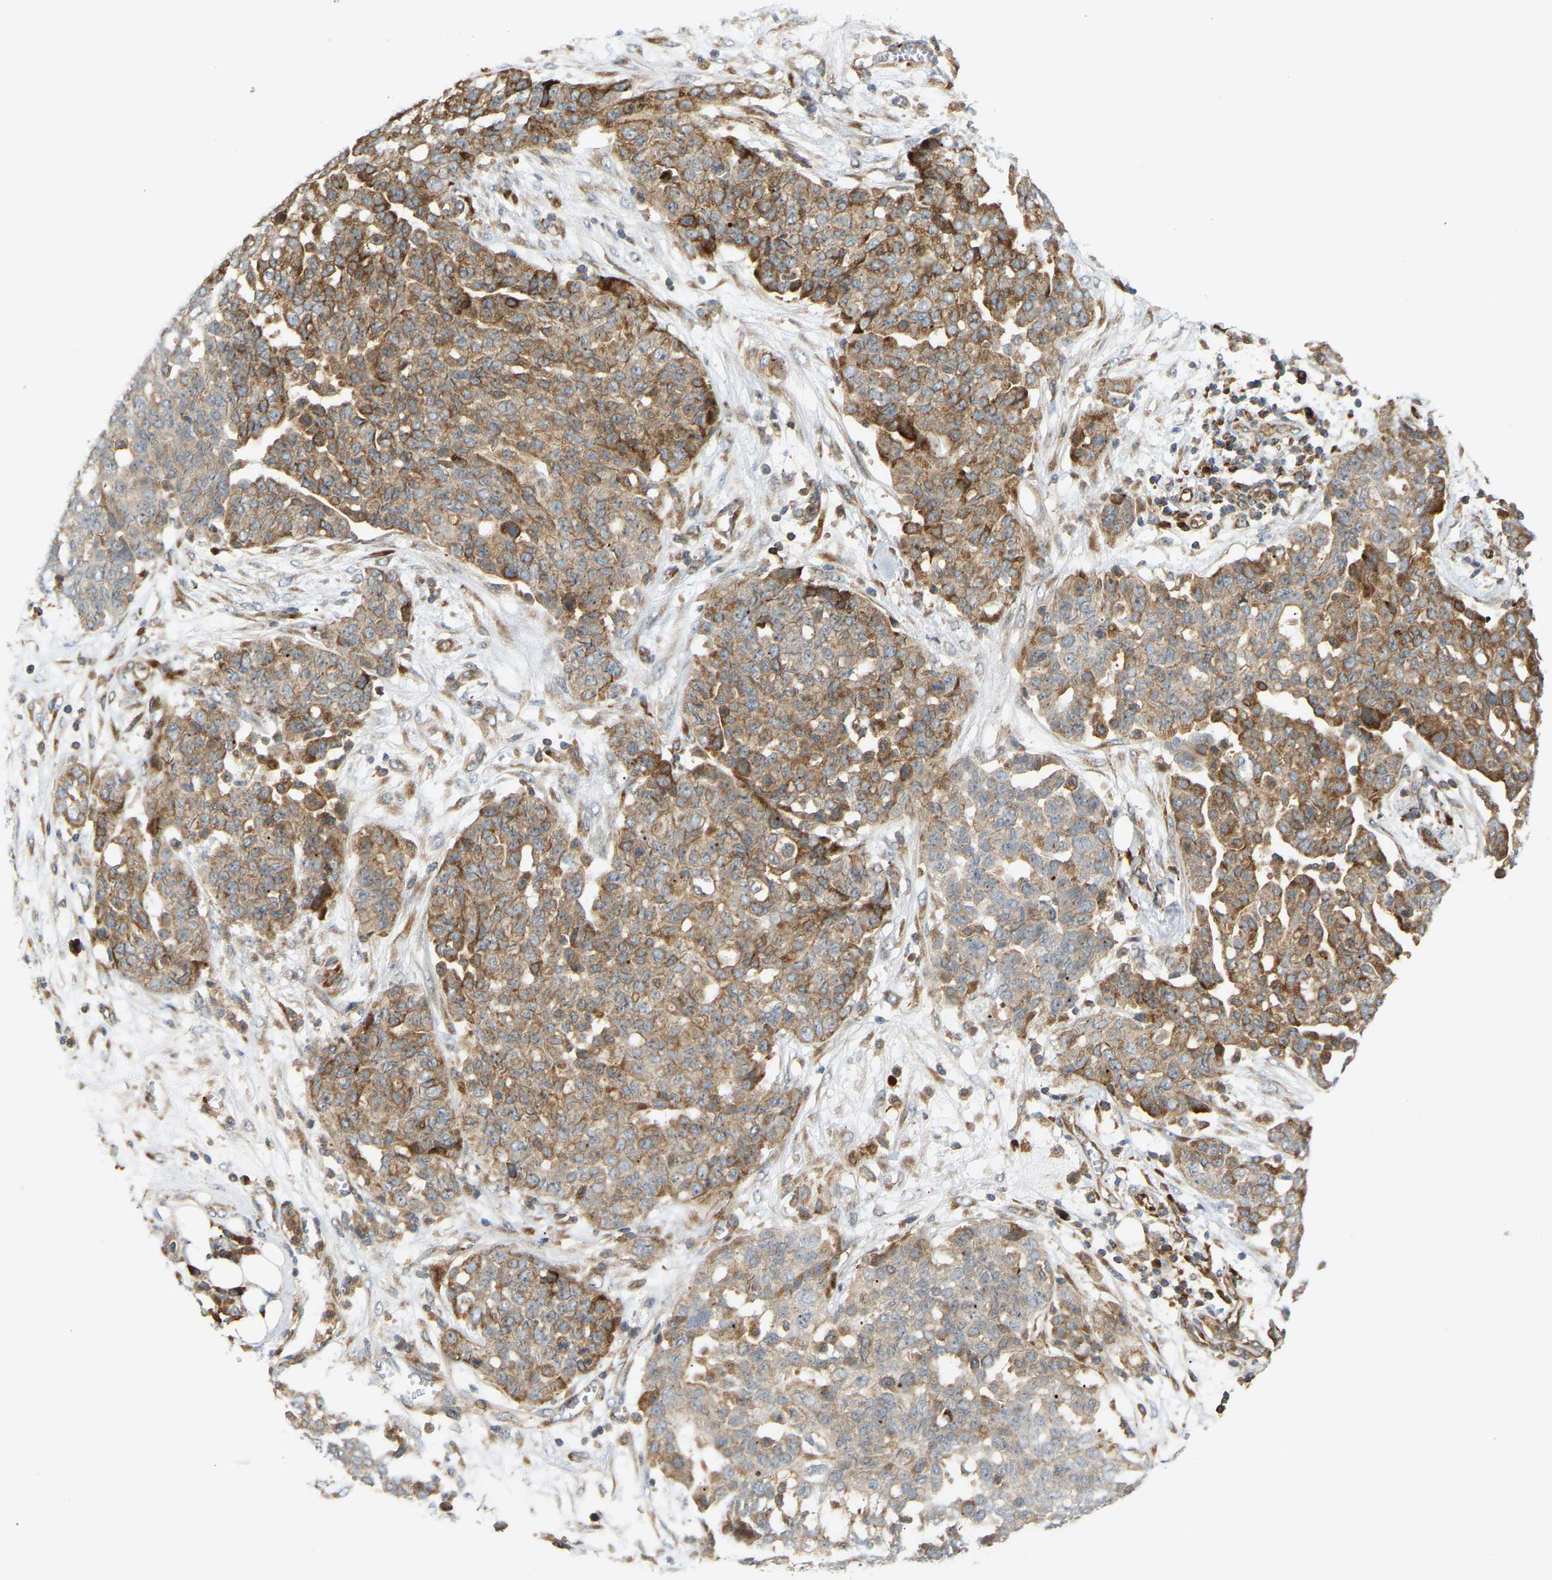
{"staining": {"intensity": "moderate", "quantity": ">75%", "location": "cytoplasmic/membranous"}, "tissue": "ovarian cancer", "cell_type": "Tumor cells", "image_type": "cancer", "snomed": [{"axis": "morphology", "description": "Cystadenocarcinoma, serous, NOS"}, {"axis": "topography", "description": "Soft tissue"}, {"axis": "topography", "description": "Ovary"}], "caption": "Human ovarian serous cystadenocarcinoma stained for a protein (brown) shows moderate cytoplasmic/membranous positive staining in approximately >75% of tumor cells.", "gene": "PLCG2", "patient": {"sex": "female", "age": 57}}